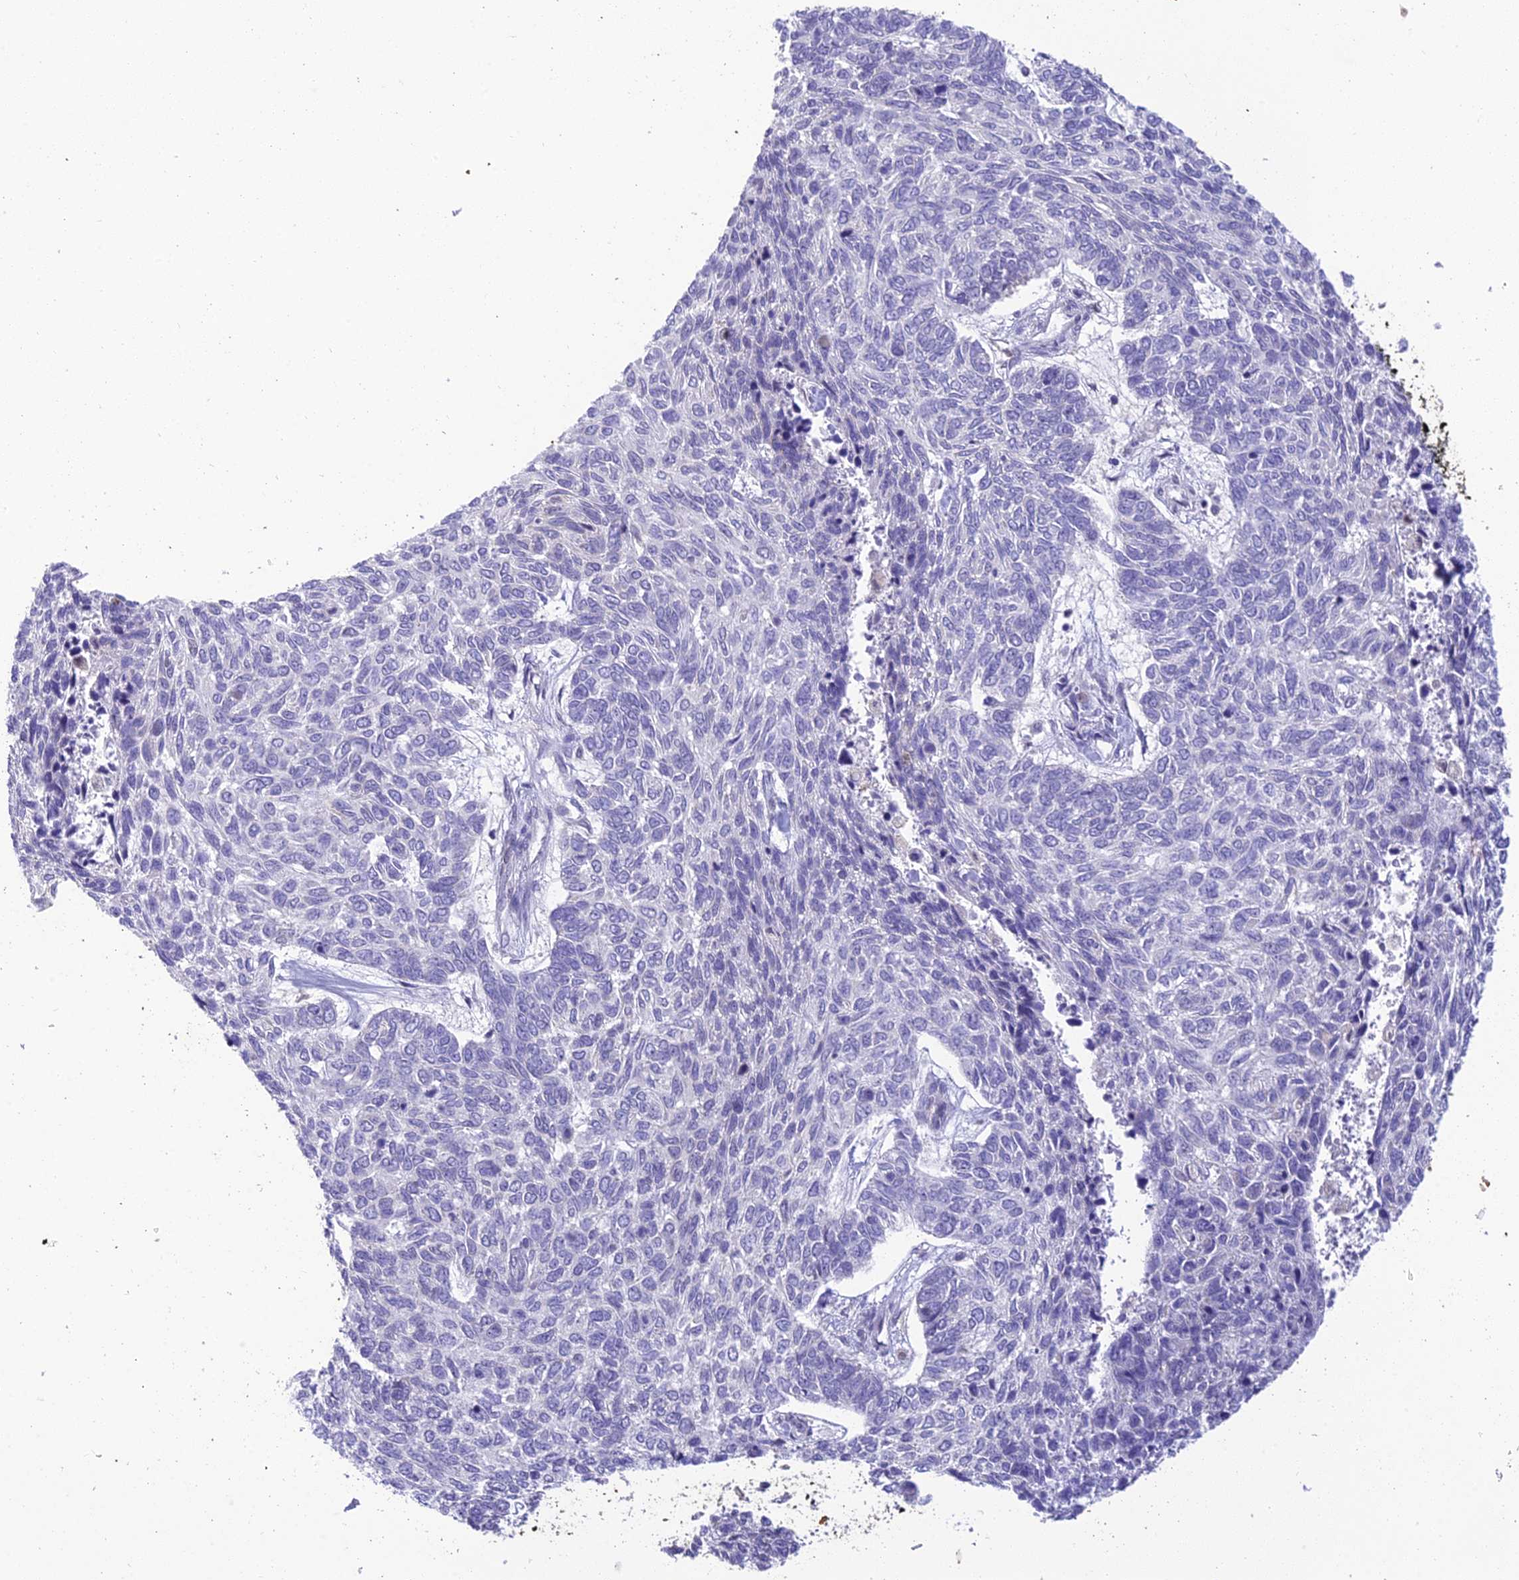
{"staining": {"intensity": "negative", "quantity": "none", "location": "none"}, "tissue": "skin cancer", "cell_type": "Tumor cells", "image_type": "cancer", "snomed": [{"axis": "morphology", "description": "Basal cell carcinoma"}, {"axis": "topography", "description": "Skin"}], "caption": "An immunohistochemistry (IHC) photomicrograph of skin basal cell carcinoma is shown. There is no staining in tumor cells of skin basal cell carcinoma. The staining is performed using DAB brown chromogen with nuclei counter-stained in using hematoxylin.", "gene": "BMT2", "patient": {"sex": "female", "age": 65}}